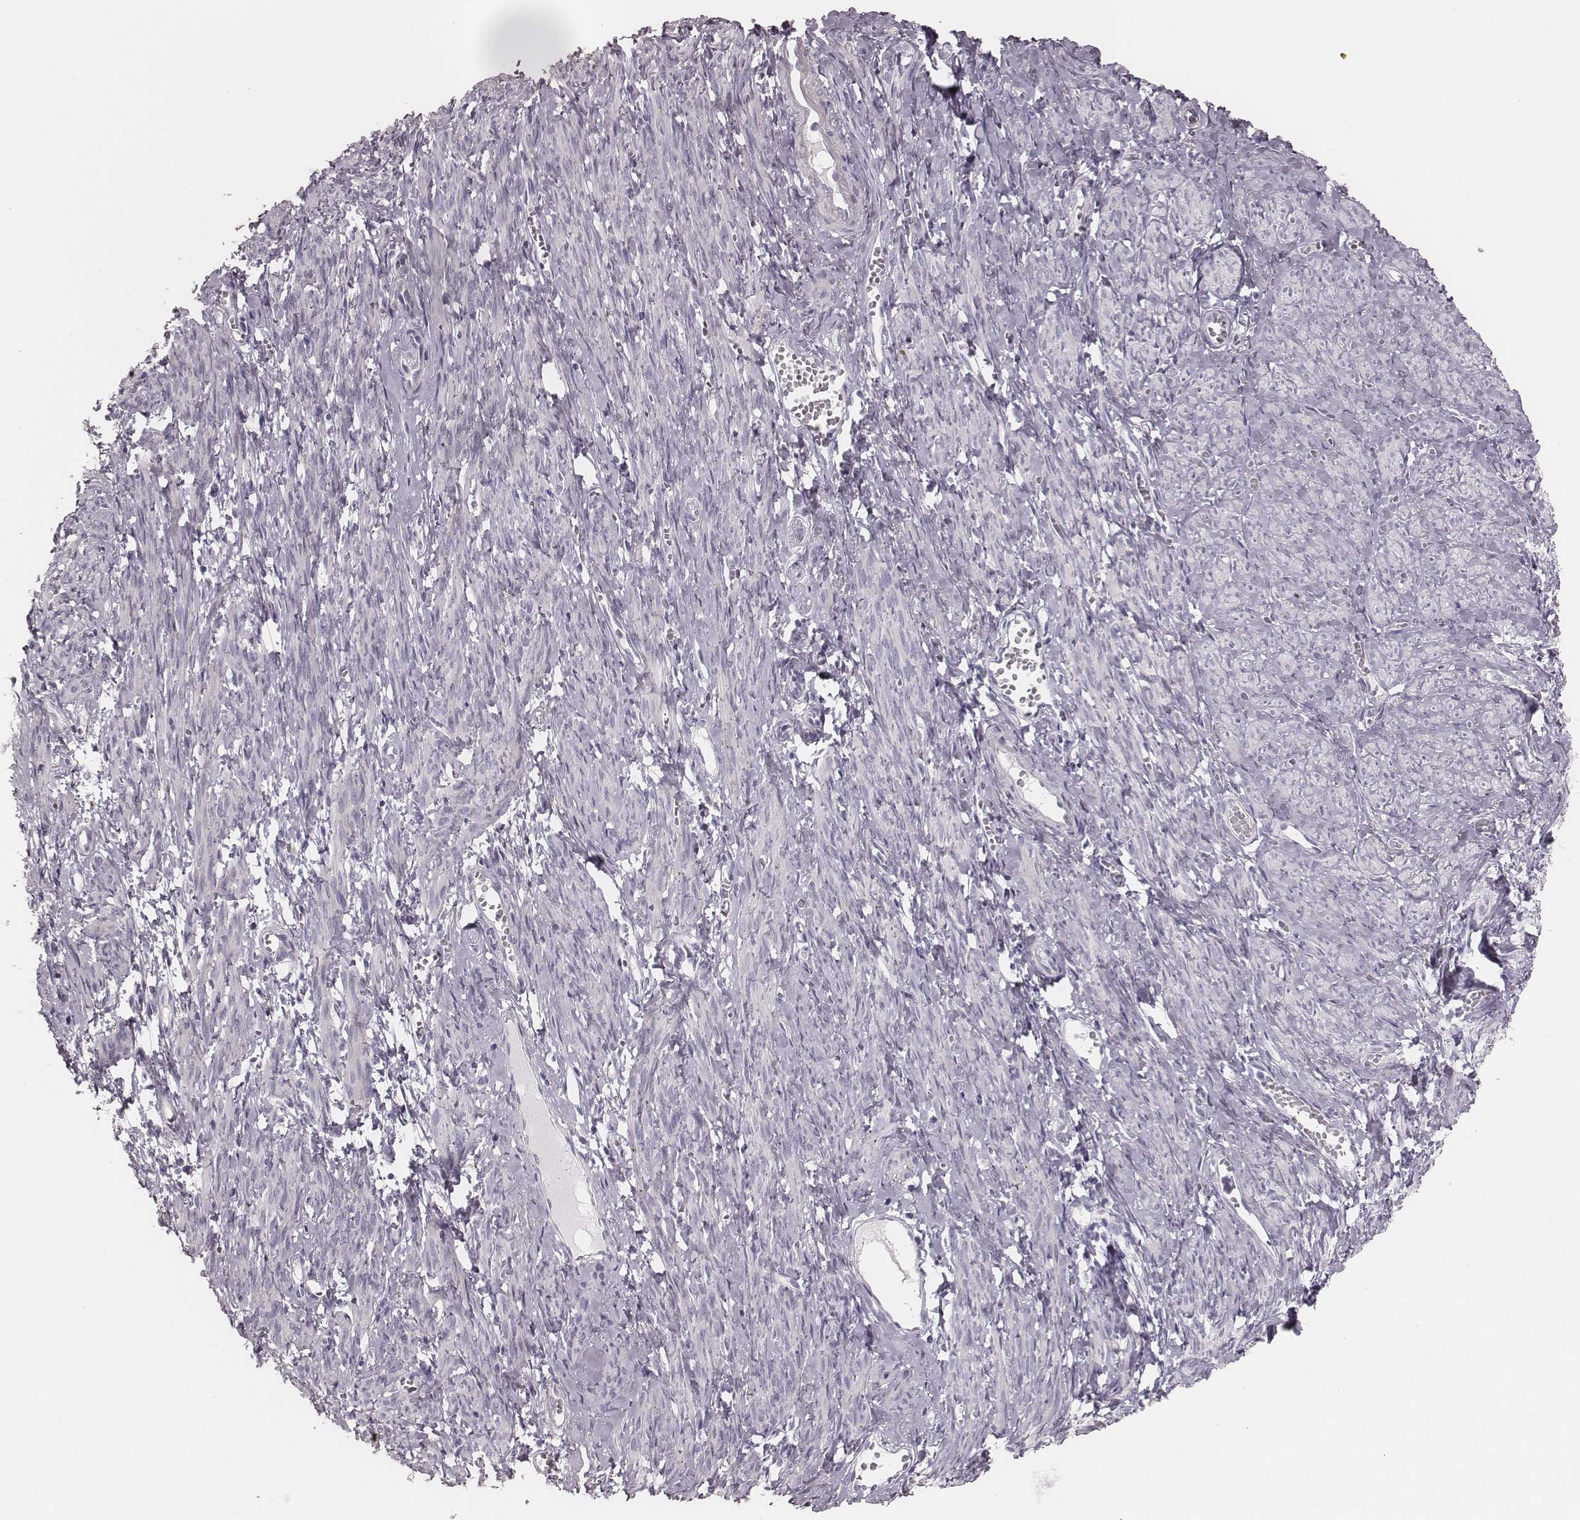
{"staining": {"intensity": "weak", "quantity": "<25%", "location": "cytoplasmic/membranous"}, "tissue": "smooth muscle", "cell_type": "Smooth muscle cells", "image_type": "normal", "snomed": [{"axis": "morphology", "description": "Normal tissue, NOS"}, {"axis": "topography", "description": "Smooth muscle"}], "caption": "The immunohistochemistry (IHC) photomicrograph has no significant positivity in smooth muscle cells of smooth muscle.", "gene": "KIF5C", "patient": {"sex": "female", "age": 65}}